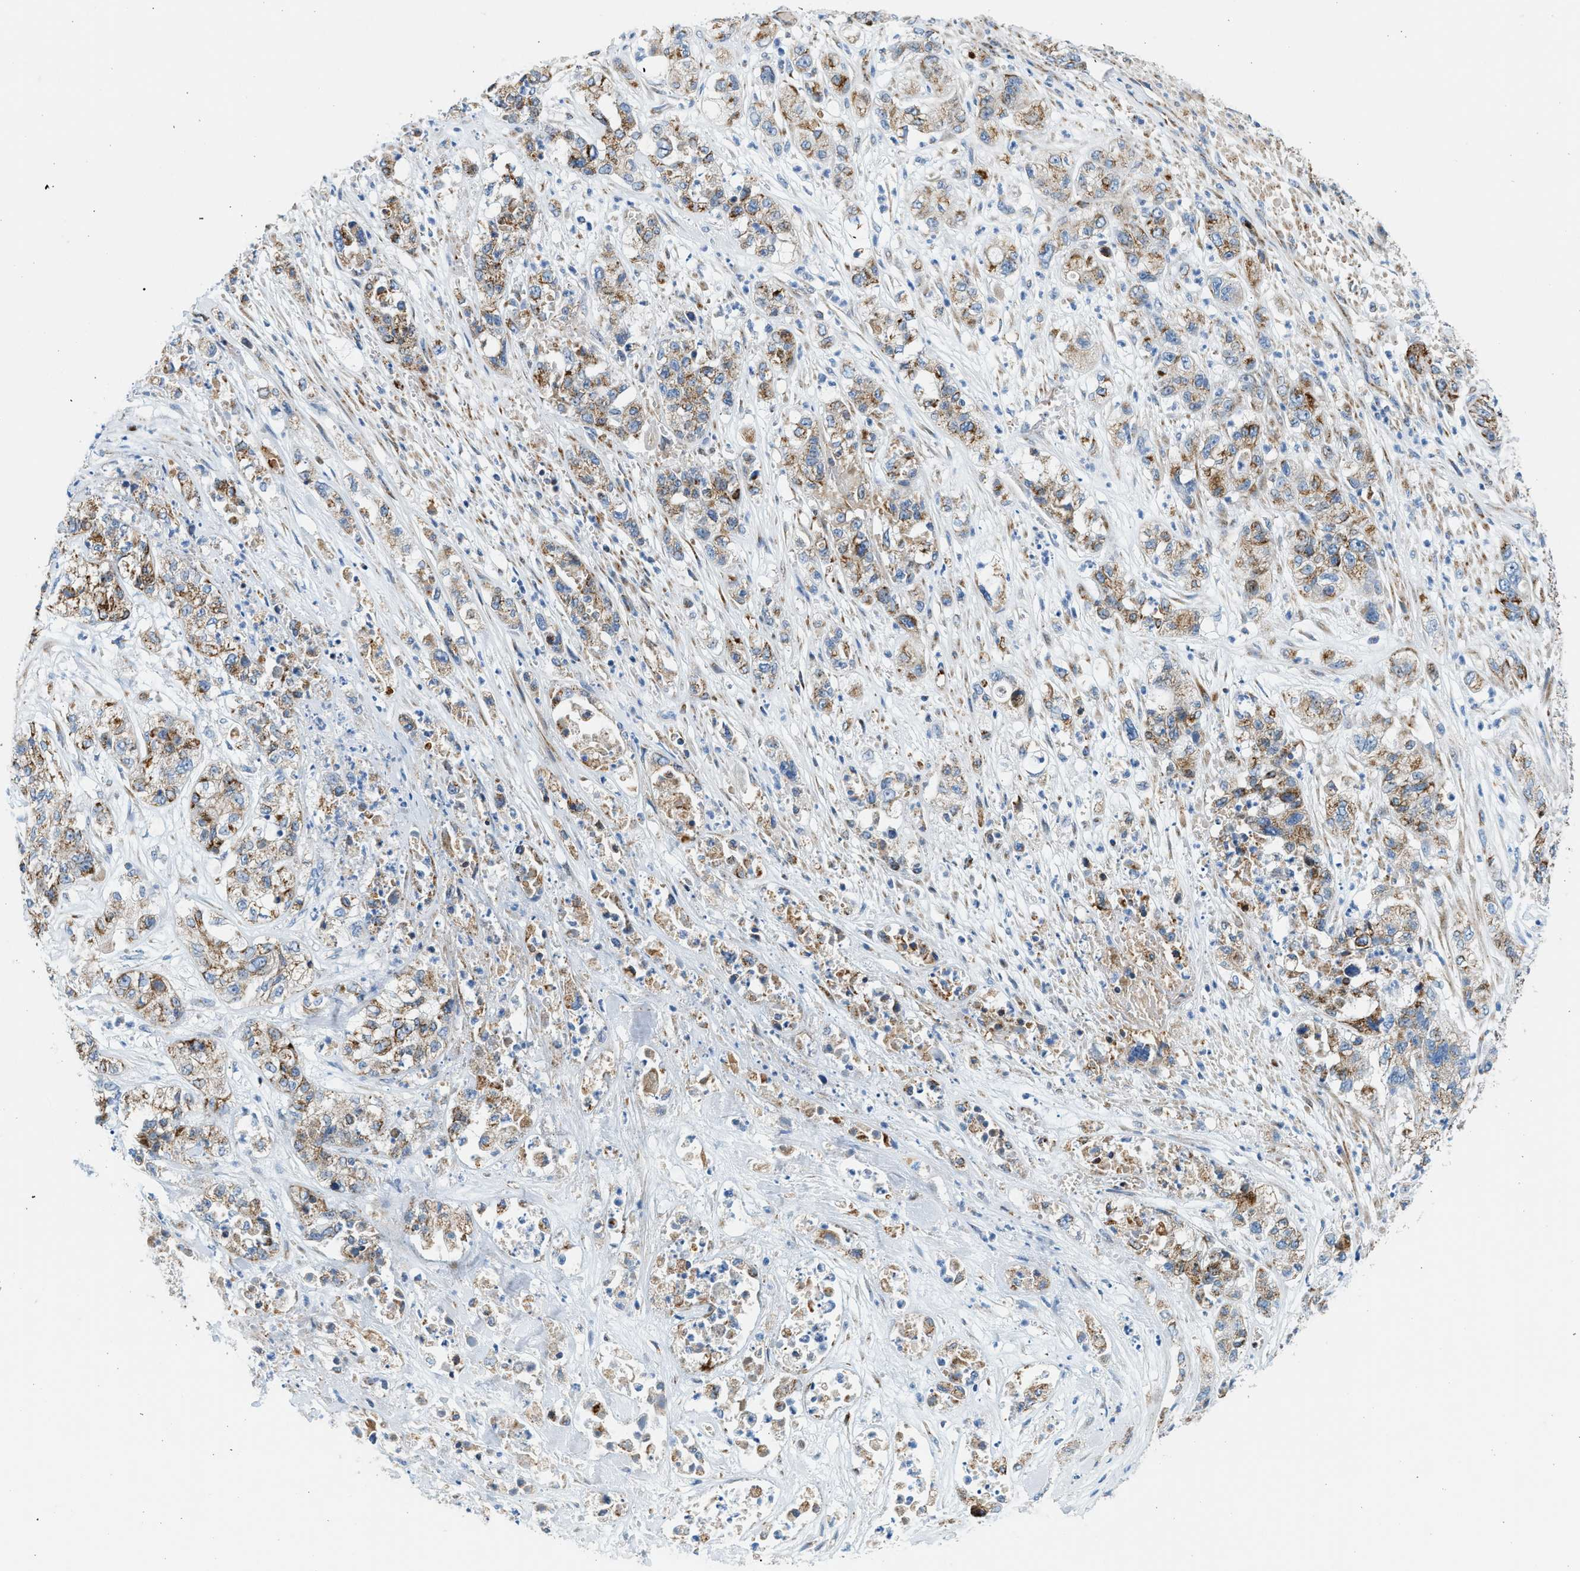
{"staining": {"intensity": "moderate", "quantity": ">75%", "location": "cytoplasmic/membranous"}, "tissue": "pancreatic cancer", "cell_type": "Tumor cells", "image_type": "cancer", "snomed": [{"axis": "morphology", "description": "Adenocarcinoma, NOS"}, {"axis": "topography", "description": "Pancreas"}], "caption": "The immunohistochemical stain shows moderate cytoplasmic/membranous staining in tumor cells of pancreatic cancer tissue. The protein of interest is stained brown, and the nuclei are stained in blue (DAB (3,3'-diaminobenzidine) IHC with brightfield microscopy, high magnification).", "gene": "KCNMB3", "patient": {"sex": "female", "age": 78}}